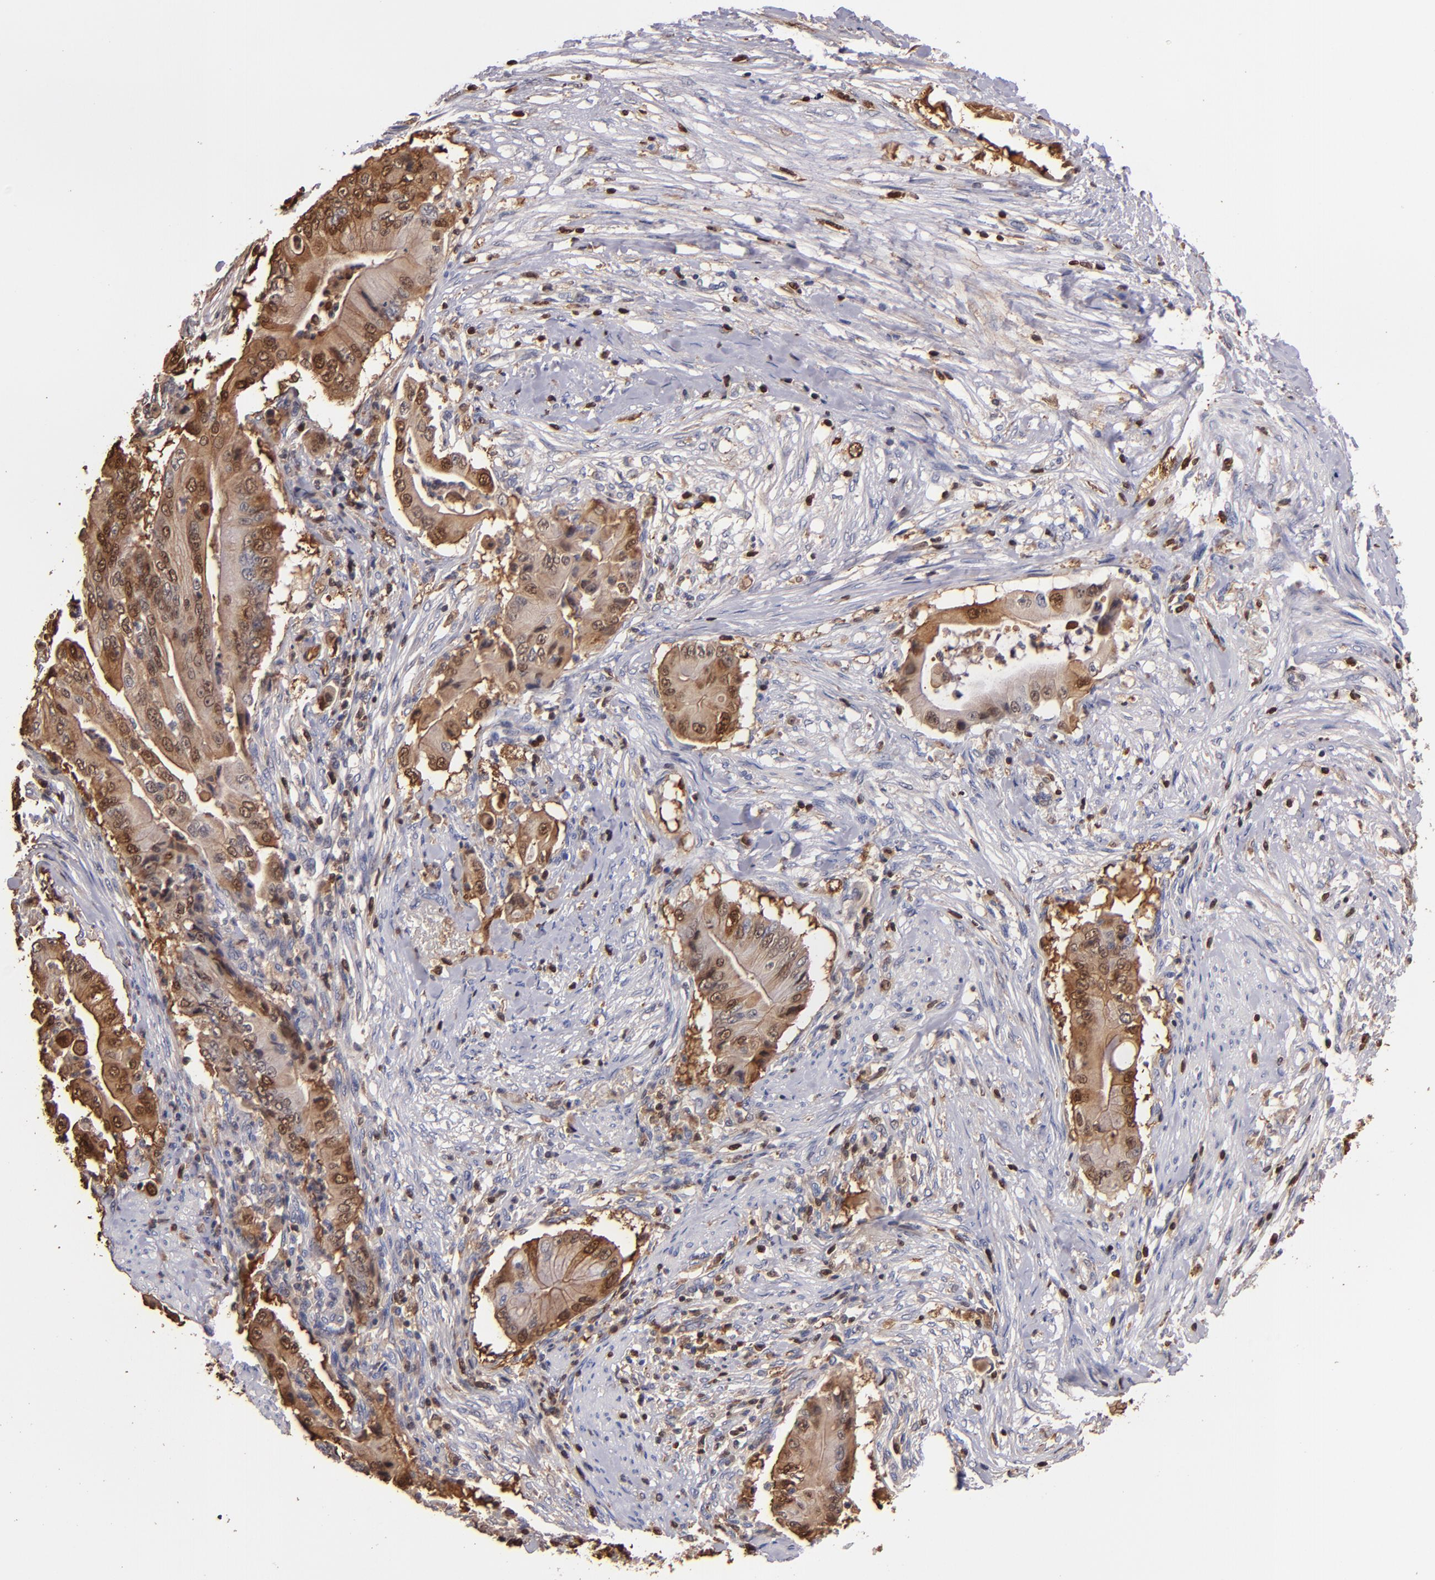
{"staining": {"intensity": "moderate", "quantity": "25%-75%", "location": "cytoplasmic/membranous,nuclear"}, "tissue": "pancreatic cancer", "cell_type": "Tumor cells", "image_type": "cancer", "snomed": [{"axis": "morphology", "description": "Adenocarcinoma, NOS"}, {"axis": "topography", "description": "Pancreas"}], "caption": "Immunohistochemistry photomicrograph of pancreatic adenocarcinoma stained for a protein (brown), which reveals medium levels of moderate cytoplasmic/membranous and nuclear positivity in approximately 25%-75% of tumor cells.", "gene": "S100A4", "patient": {"sex": "male", "age": 62}}